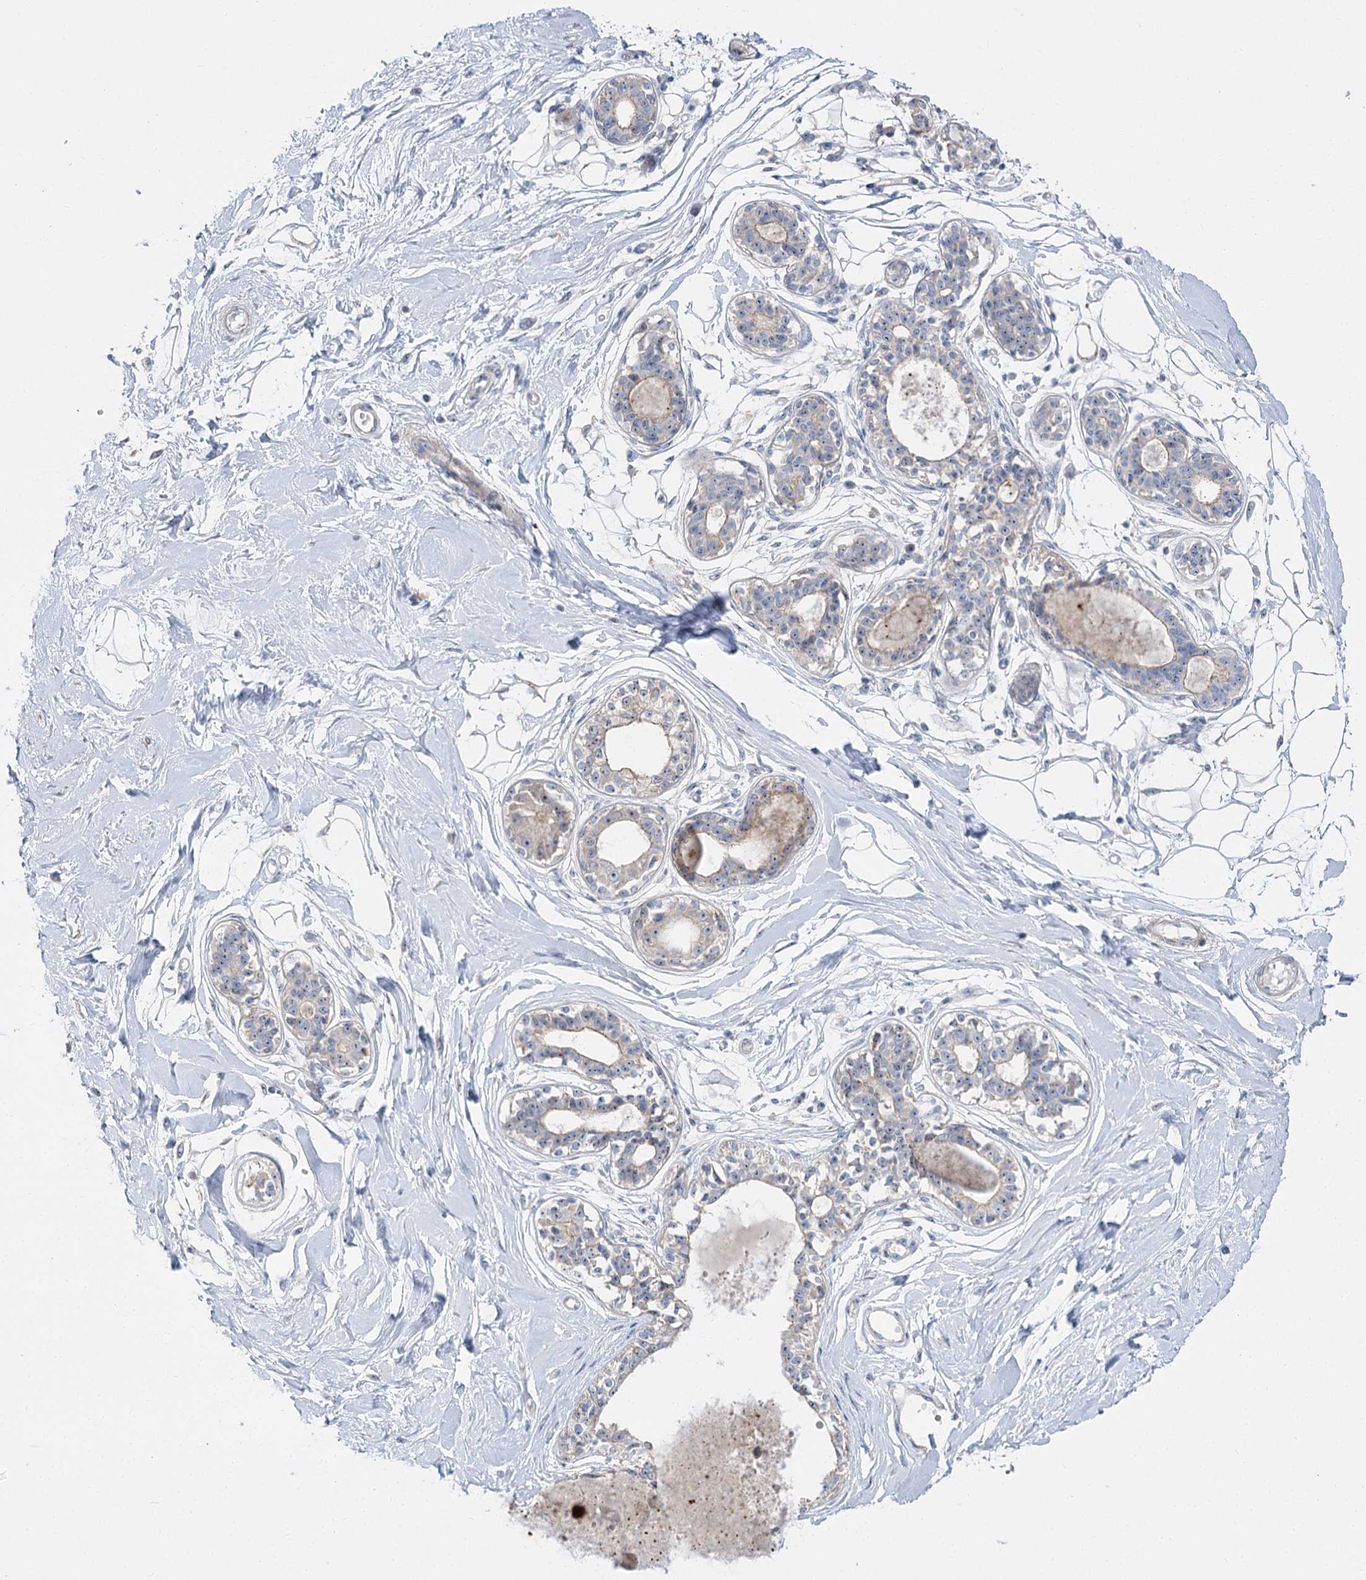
{"staining": {"intensity": "negative", "quantity": "none", "location": "none"}, "tissue": "breast", "cell_type": "Adipocytes", "image_type": "normal", "snomed": [{"axis": "morphology", "description": "Normal tissue, NOS"}, {"axis": "topography", "description": "Breast"}], "caption": "Adipocytes show no significant protein staining in normal breast. Brightfield microscopy of immunohistochemistry (IHC) stained with DAB (3,3'-diaminobenzidine) (brown) and hematoxylin (blue), captured at high magnification.", "gene": "SUOX", "patient": {"sex": "female", "age": 45}}